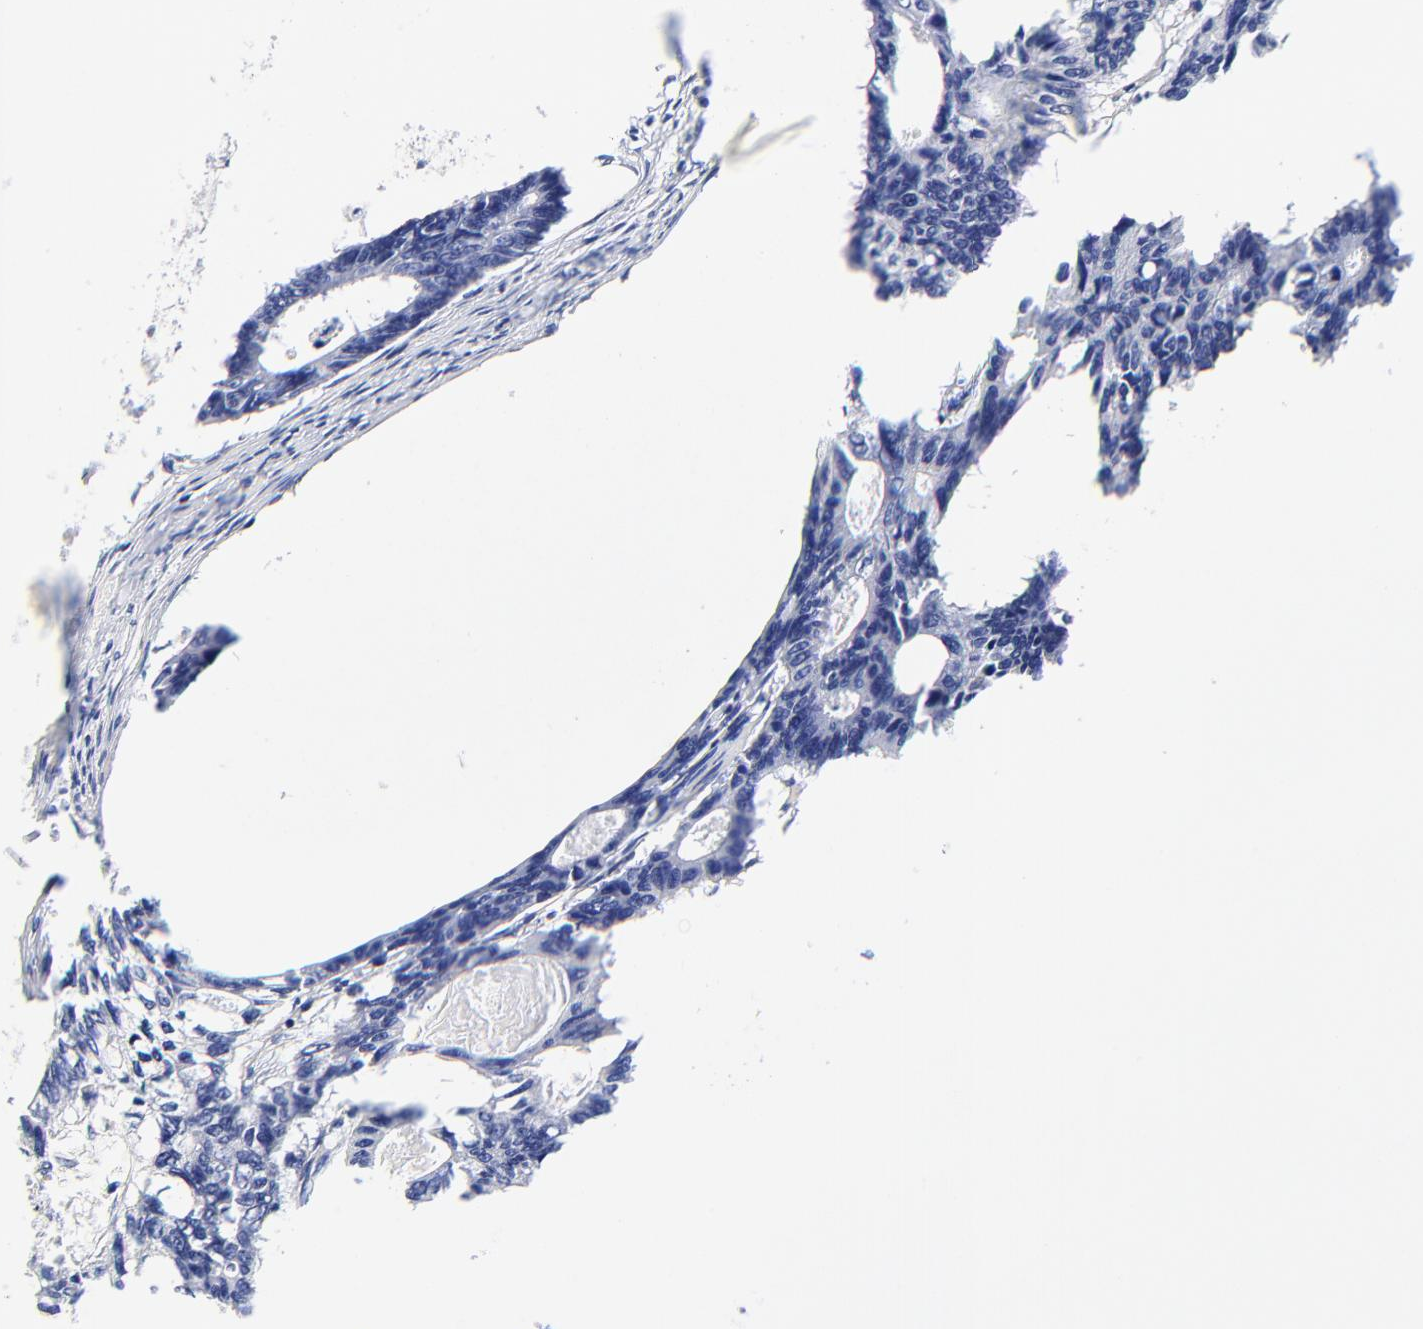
{"staining": {"intensity": "negative", "quantity": "none", "location": "none"}, "tissue": "colorectal cancer", "cell_type": "Tumor cells", "image_type": "cancer", "snomed": [{"axis": "morphology", "description": "Adenocarcinoma, NOS"}, {"axis": "topography", "description": "Colon"}], "caption": "The histopathology image displays no significant staining in tumor cells of colorectal cancer (adenocarcinoma).", "gene": "SULT4A1", "patient": {"sex": "female", "age": 55}}